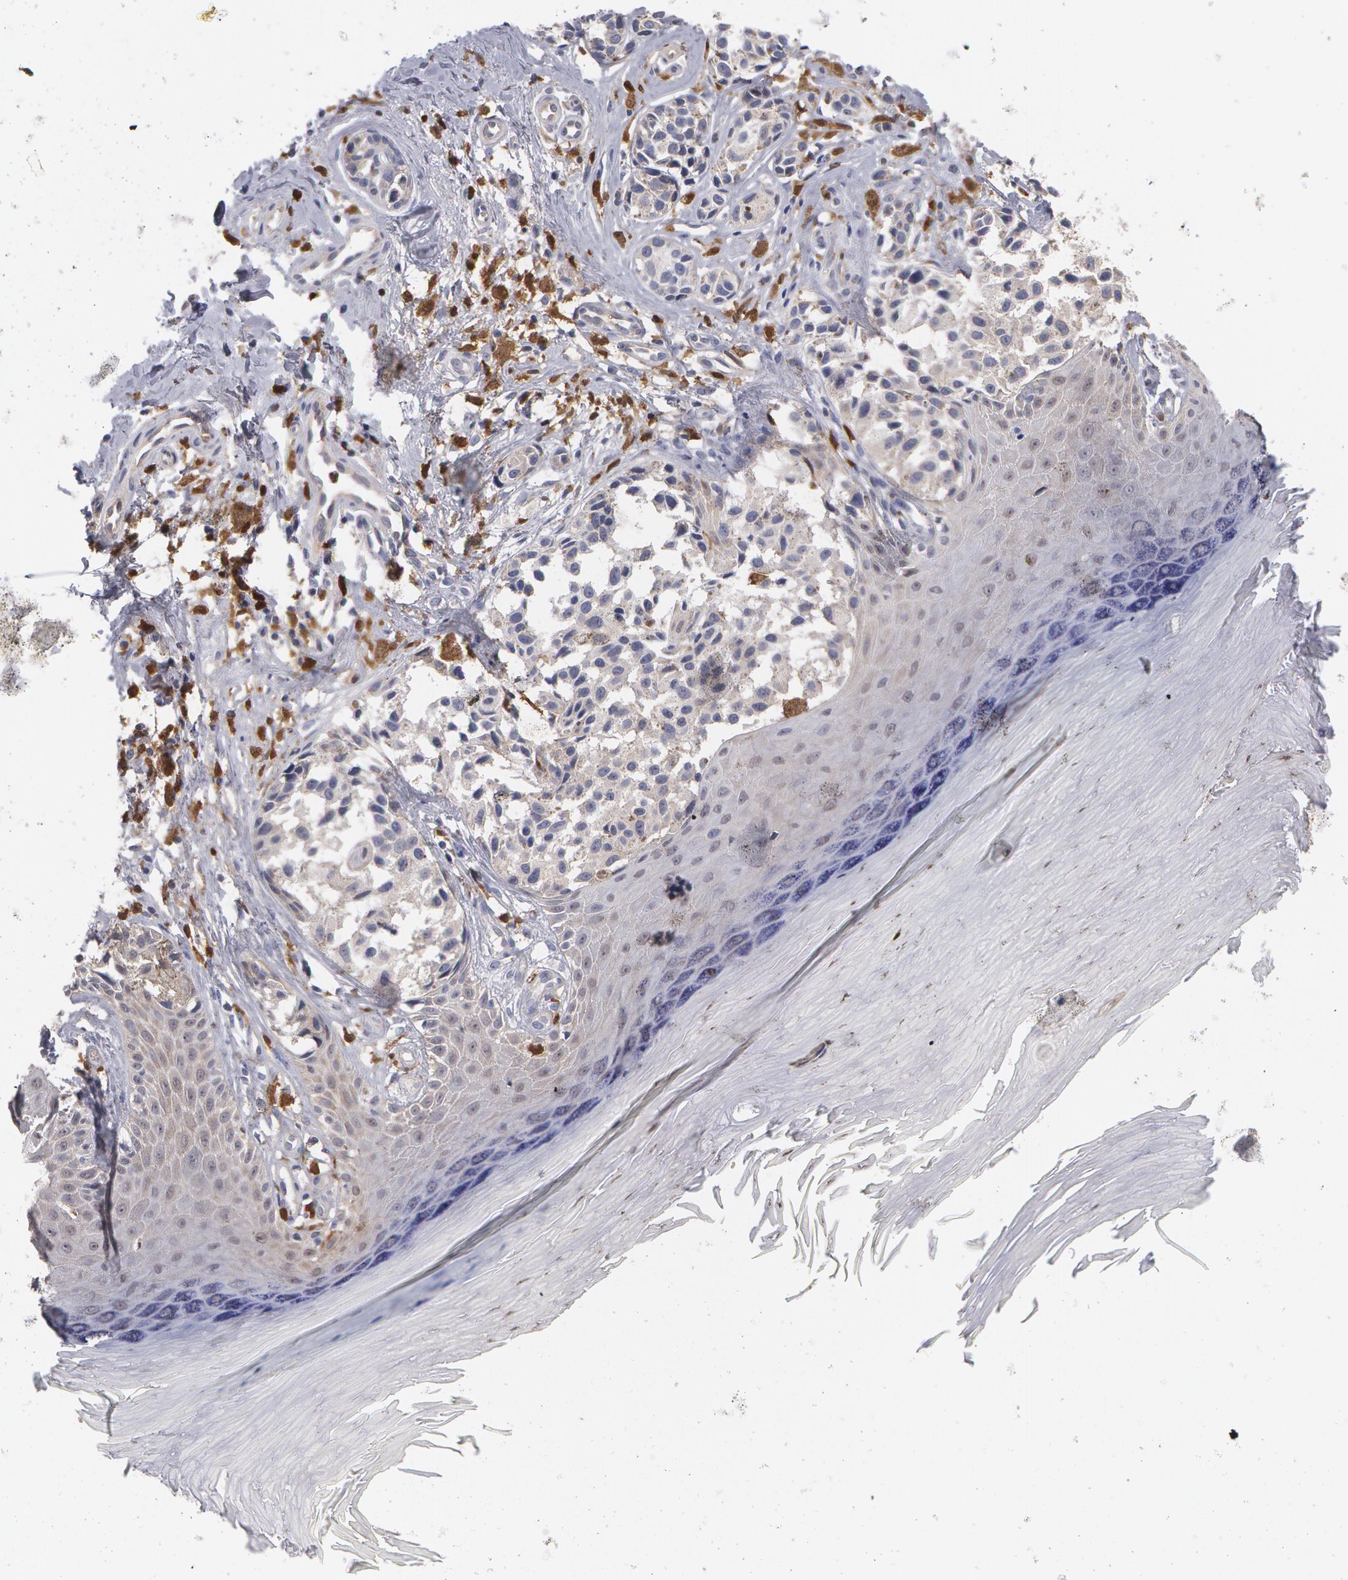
{"staining": {"intensity": "negative", "quantity": "none", "location": "none"}, "tissue": "melanoma", "cell_type": "Tumor cells", "image_type": "cancer", "snomed": [{"axis": "morphology", "description": "Malignant melanoma, NOS"}, {"axis": "topography", "description": "Skin"}], "caption": "Immunohistochemical staining of human melanoma displays no significant positivity in tumor cells. Brightfield microscopy of immunohistochemistry stained with DAB (brown) and hematoxylin (blue), captured at high magnification.", "gene": "SYK", "patient": {"sex": "male", "age": 79}}